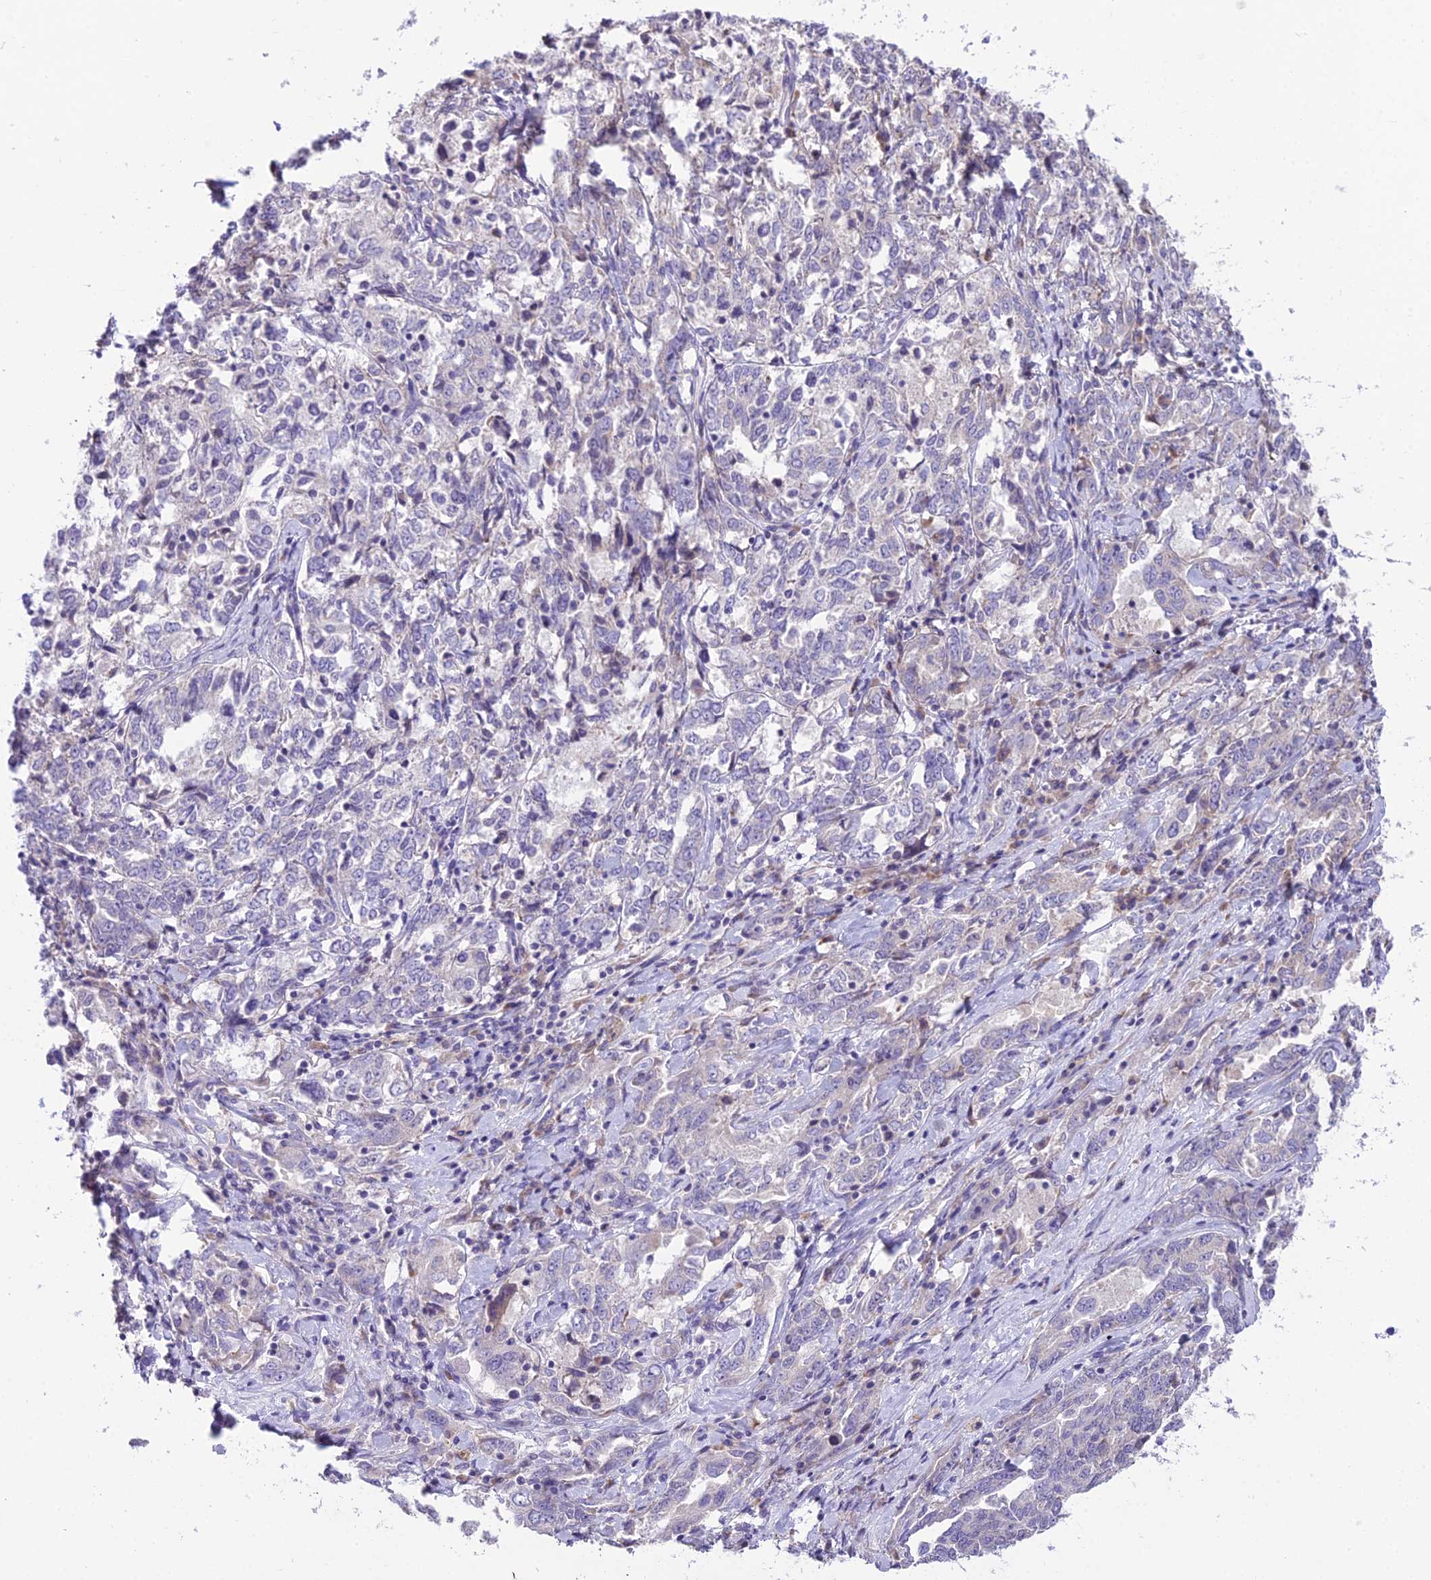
{"staining": {"intensity": "negative", "quantity": "none", "location": "none"}, "tissue": "ovarian cancer", "cell_type": "Tumor cells", "image_type": "cancer", "snomed": [{"axis": "morphology", "description": "Carcinoma, endometroid"}, {"axis": "topography", "description": "Ovary"}], "caption": "IHC photomicrograph of ovarian cancer stained for a protein (brown), which shows no staining in tumor cells. The staining is performed using DAB (3,3'-diaminobenzidine) brown chromogen with nuclei counter-stained in using hematoxylin.", "gene": "RPS26", "patient": {"sex": "female", "age": 62}}